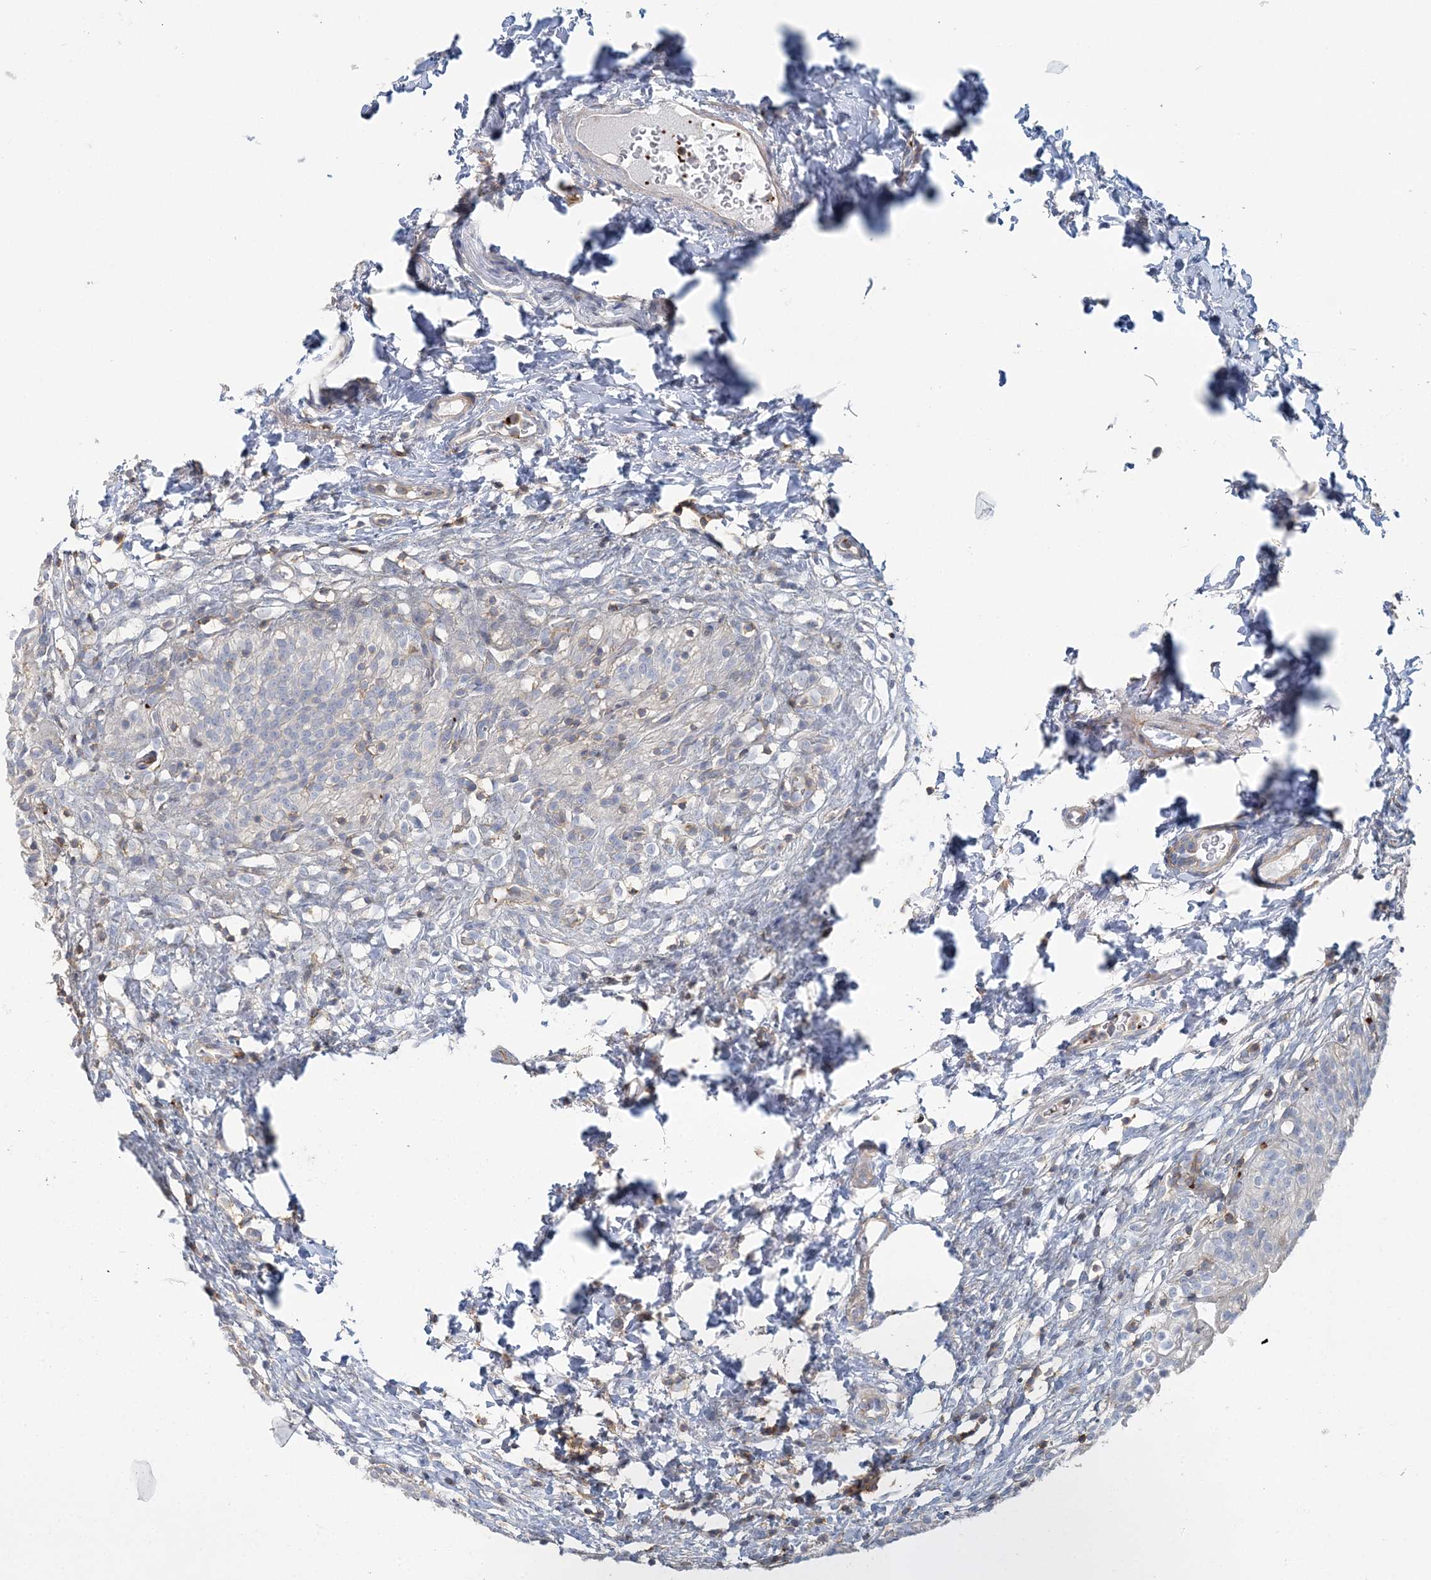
{"staining": {"intensity": "negative", "quantity": "none", "location": "none"}, "tissue": "urinary bladder", "cell_type": "Urothelial cells", "image_type": "normal", "snomed": [{"axis": "morphology", "description": "Normal tissue, NOS"}, {"axis": "topography", "description": "Urinary bladder"}], "caption": "This is a micrograph of immunohistochemistry (IHC) staining of normal urinary bladder, which shows no staining in urothelial cells. Nuclei are stained in blue.", "gene": "CUEDC2", "patient": {"sex": "male", "age": 55}}